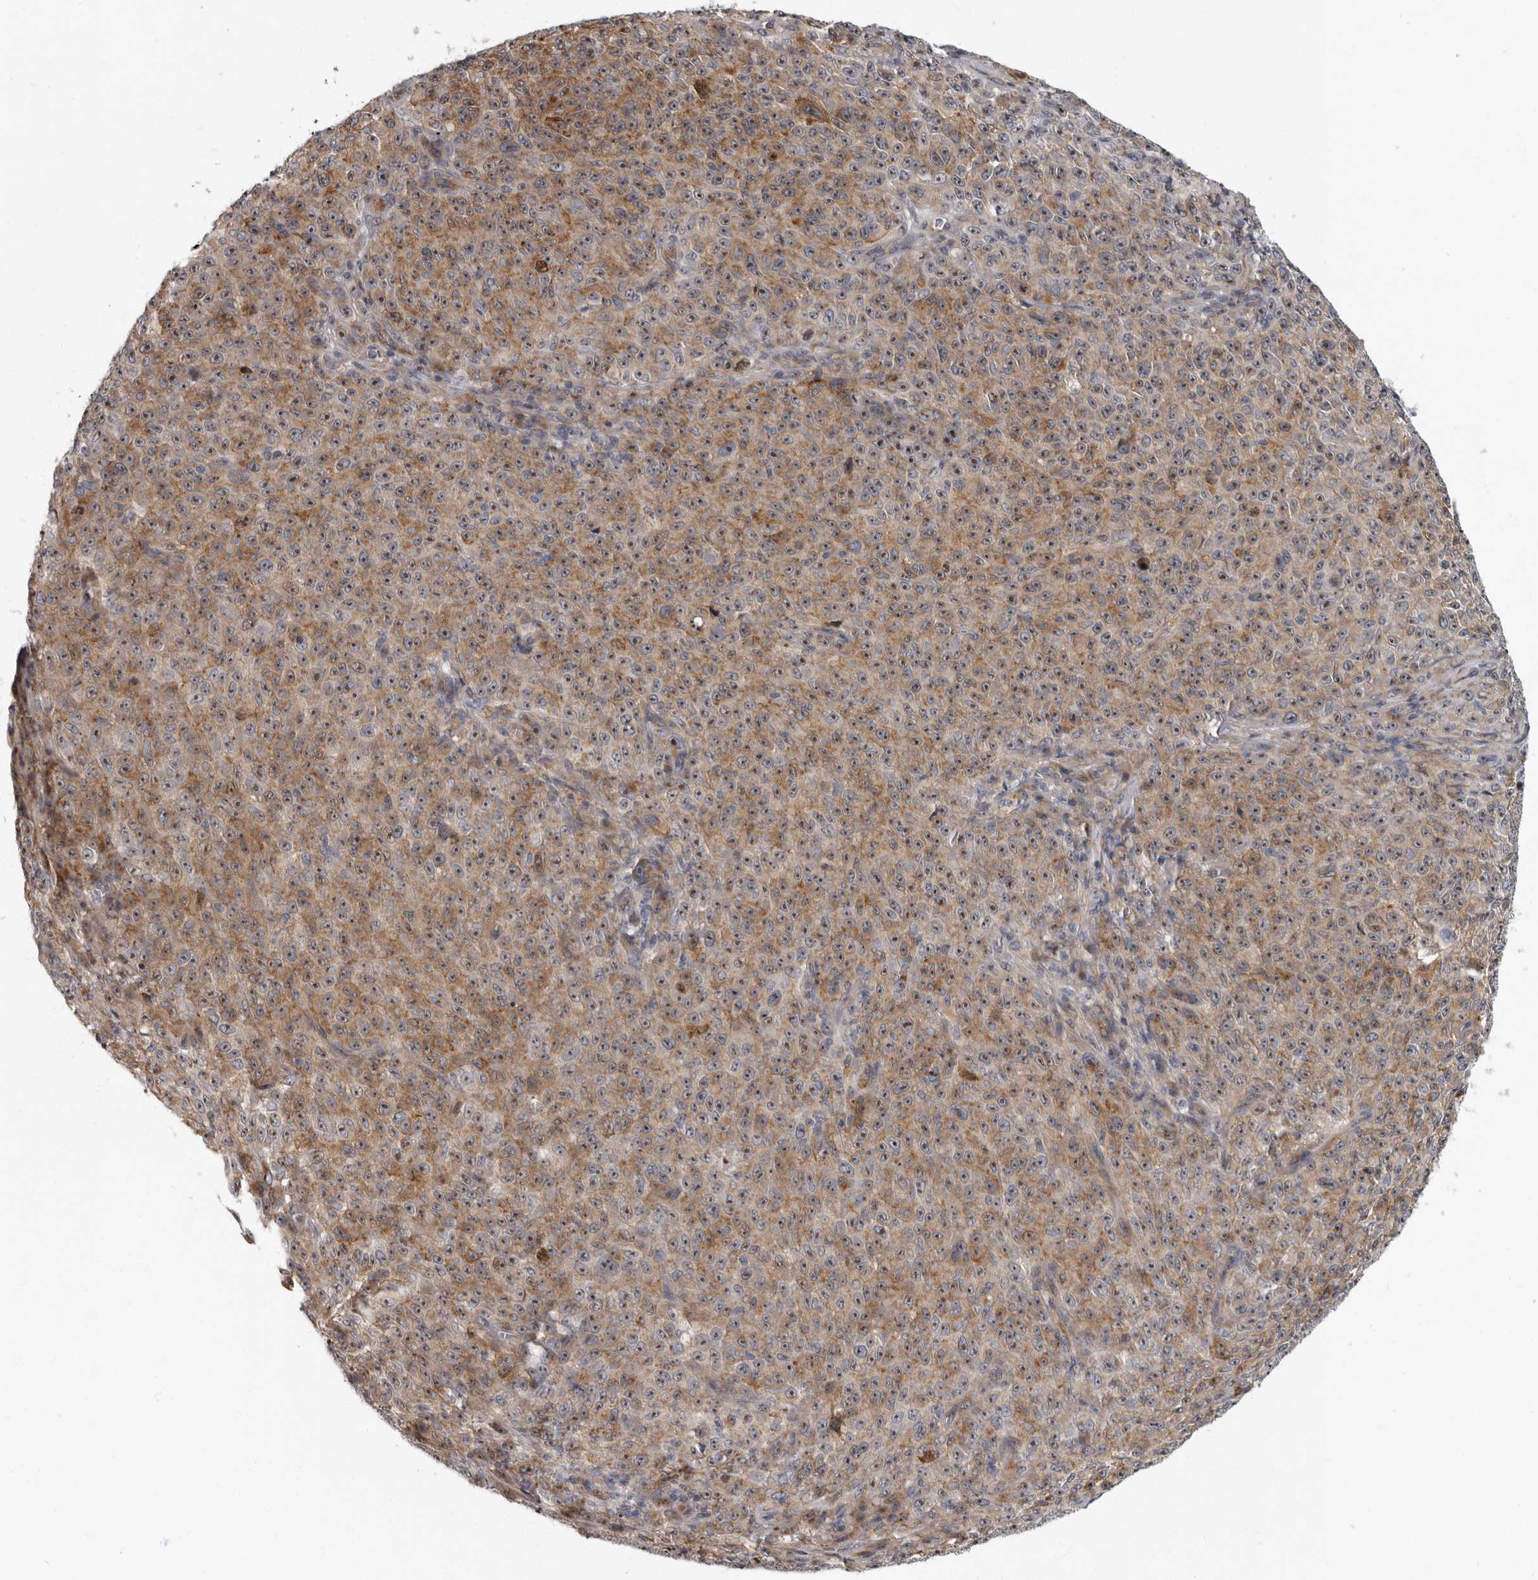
{"staining": {"intensity": "moderate", "quantity": ">75%", "location": "cytoplasmic/membranous,nuclear"}, "tissue": "melanoma", "cell_type": "Tumor cells", "image_type": "cancer", "snomed": [{"axis": "morphology", "description": "Malignant melanoma, NOS"}, {"axis": "topography", "description": "Skin"}], "caption": "Moderate cytoplasmic/membranous and nuclear protein staining is seen in approximately >75% of tumor cells in melanoma.", "gene": "PDCD11", "patient": {"sex": "female", "age": 82}}